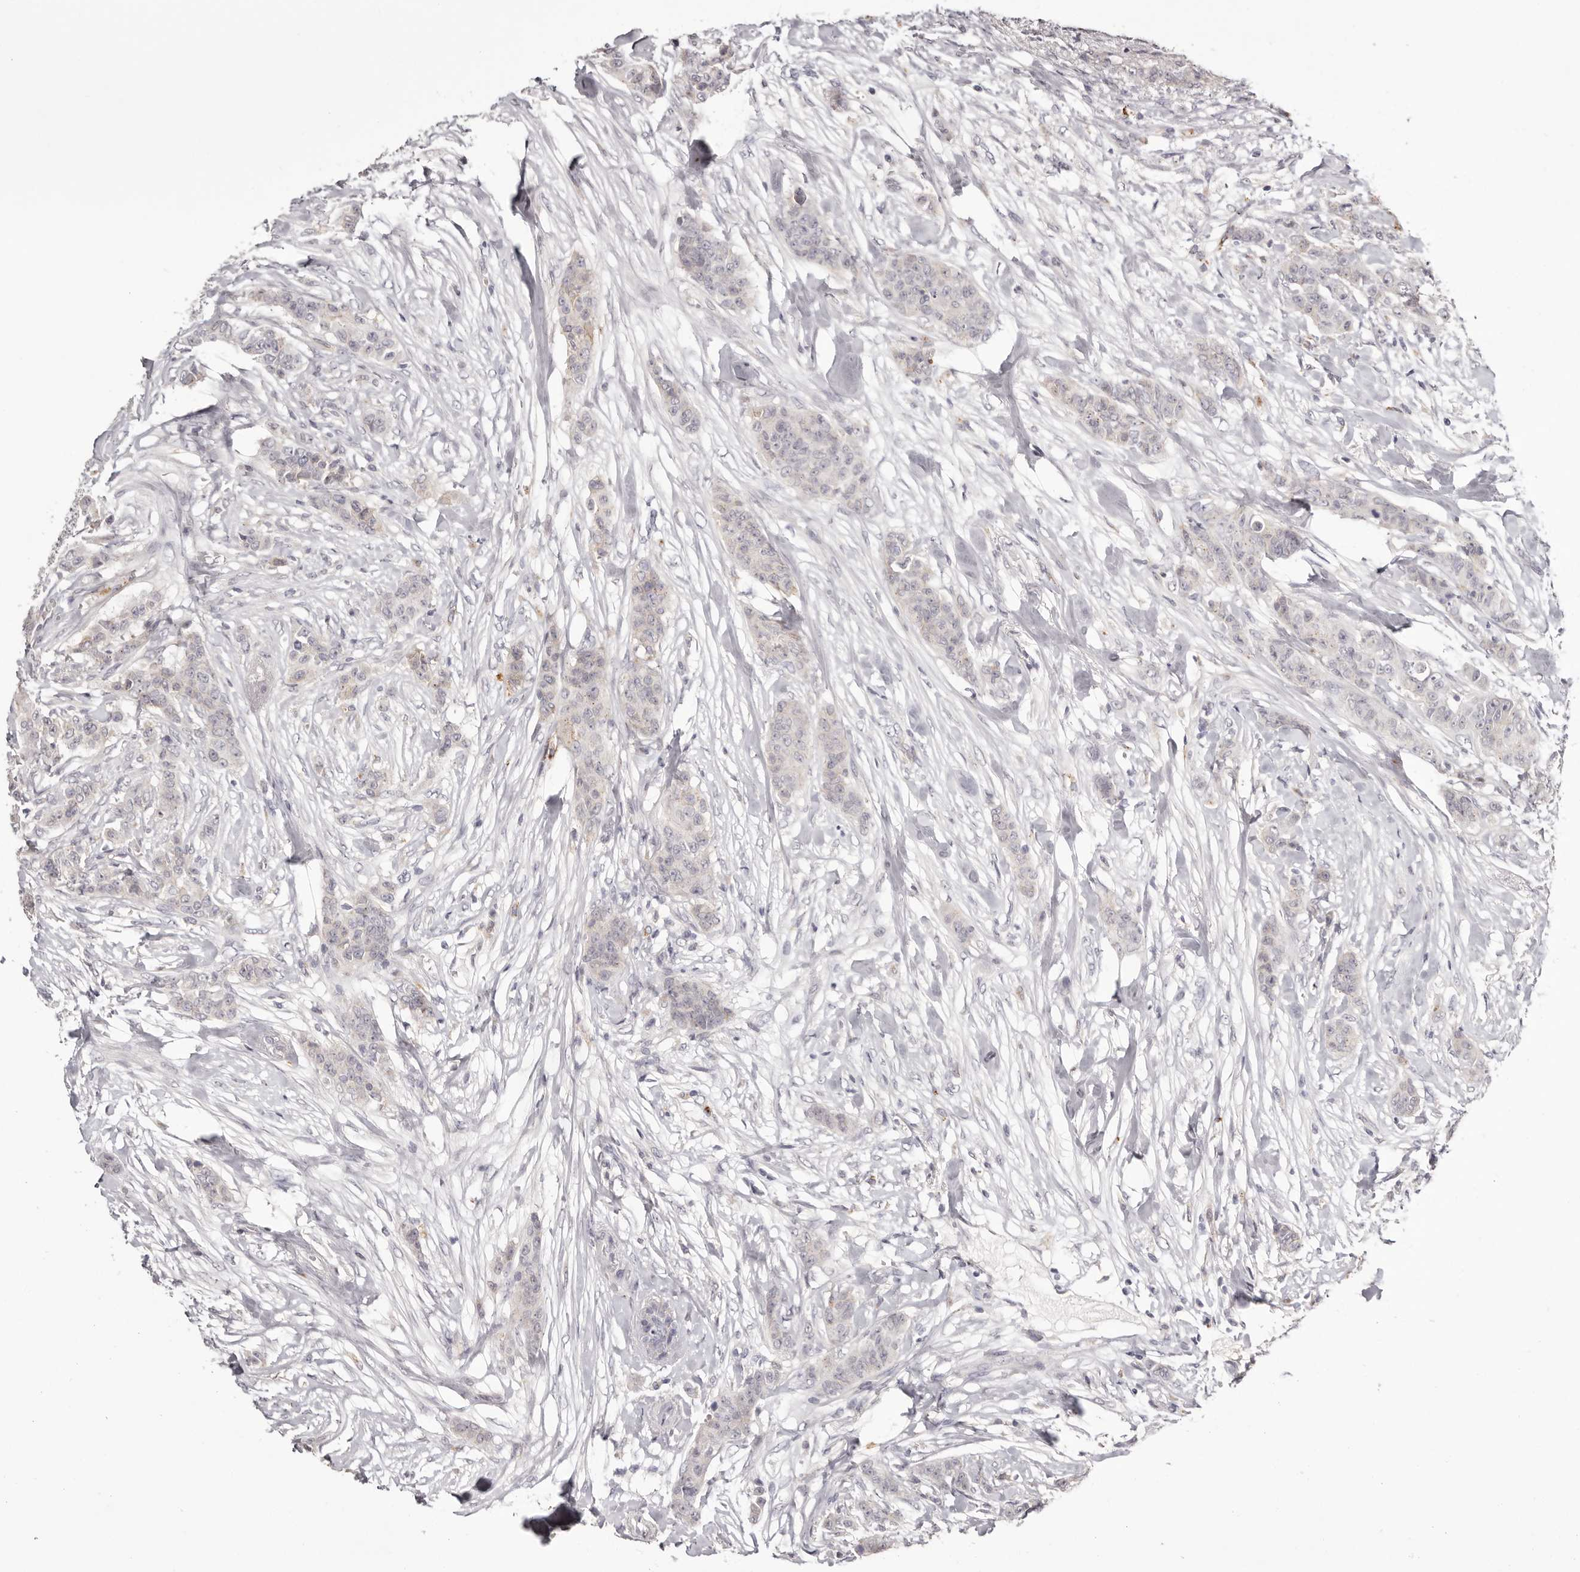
{"staining": {"intensity": "negative", "quantity": "none", "location": "none"}, "tissue": "breast cancer", "cell_type": "Tumor cells", "image_type": "cancer", "snomed": [{"axis": "morphology", "description": "Duct carcinoma"}, {"axis": "topography", "description": "Breast"}], "caption": "Breast intraductal carcinoma stained for a protein using immunohistochemistry (IHC) reveals no staining tumor cells.", "gene": "PCDHB6", "patient": {"sex": "female", "age": 40}}